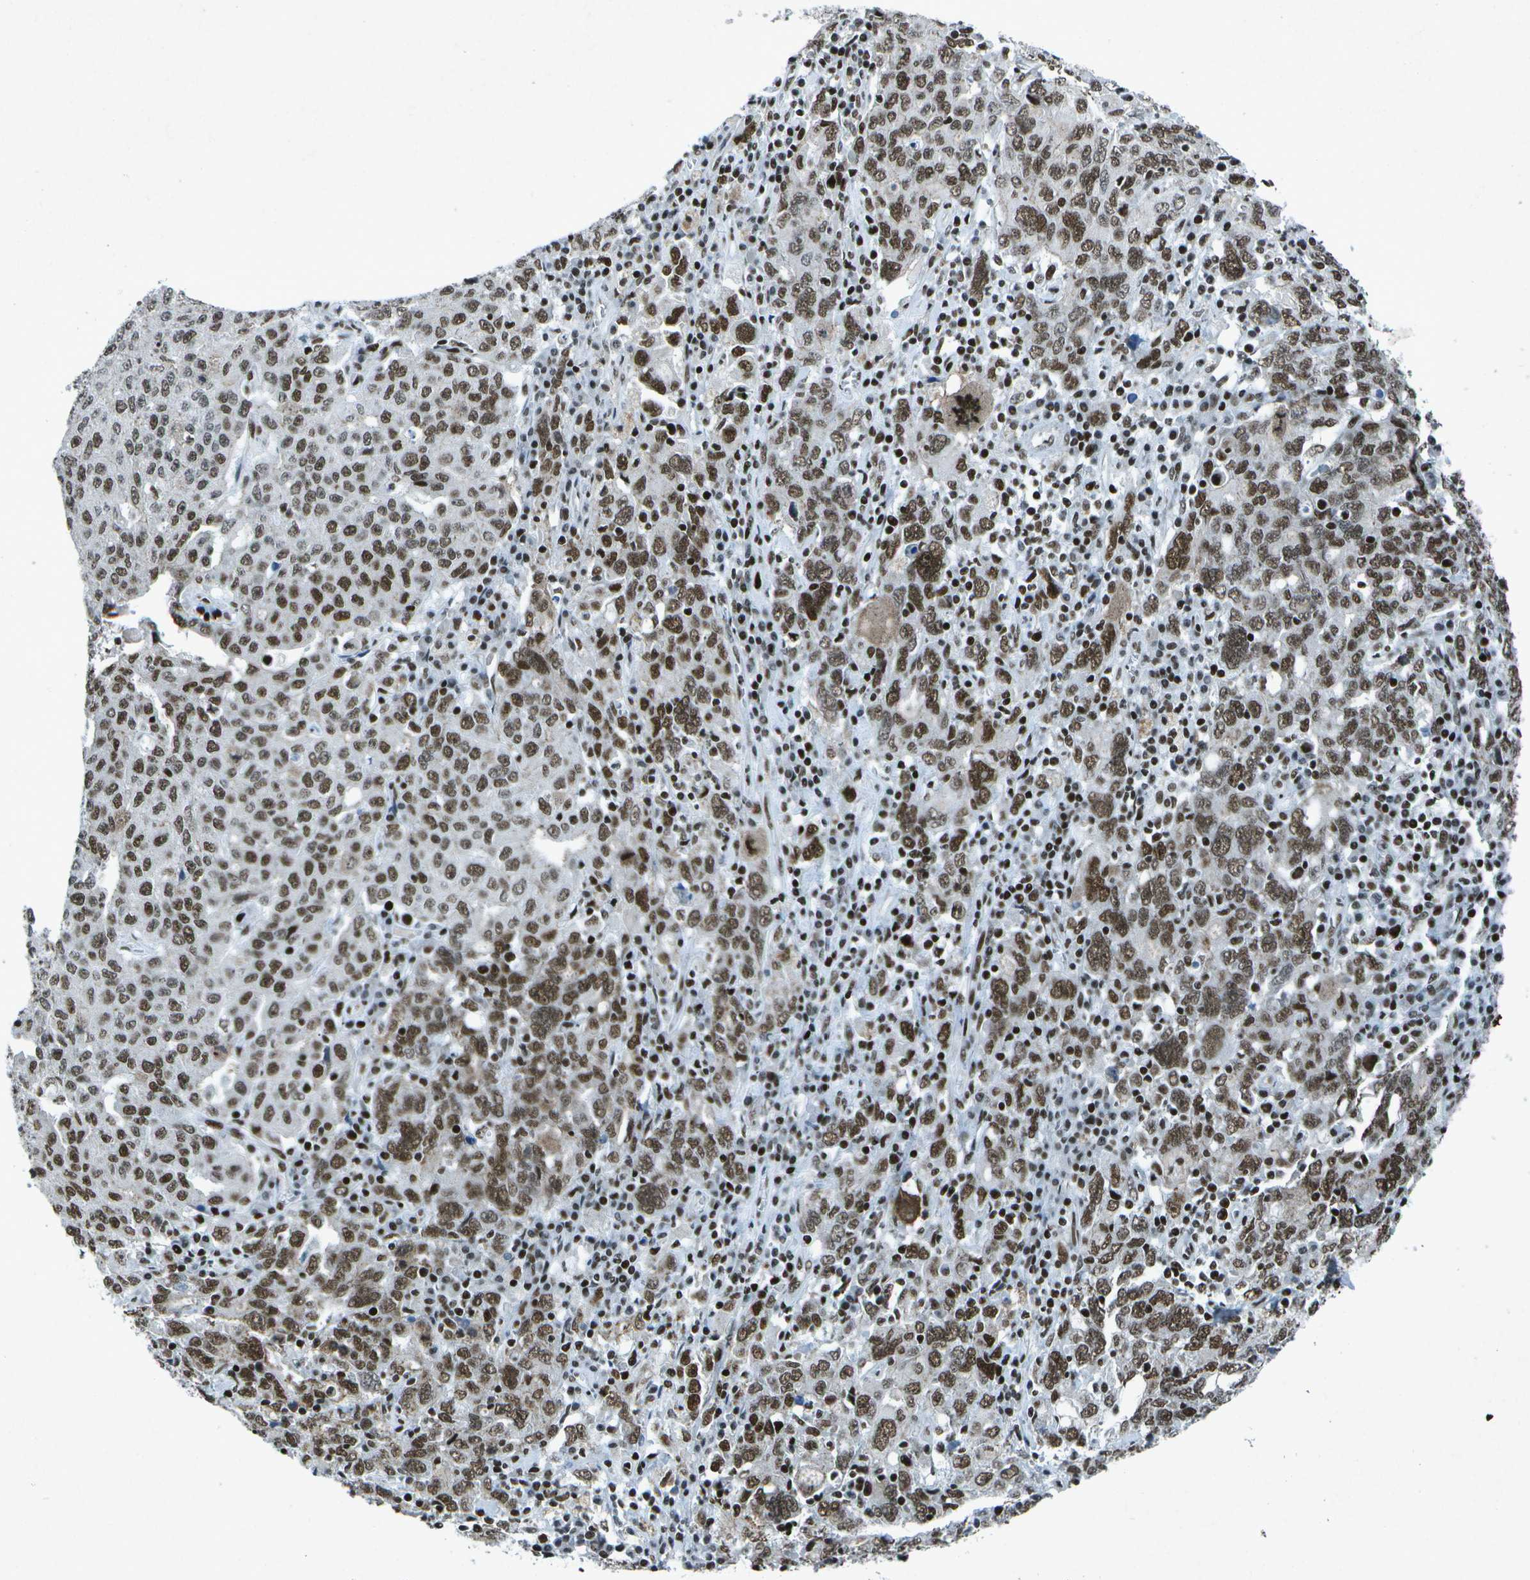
{"staining": {"intensity": "moderate", "quantity": ">75%", "location": "nuclear"}, "tissue": "ovarian cancer", "cell_type": "Tumor cells", "image_type": "cancer", "snomed": [{"axis": "morphology", "description": "Carcinoma, endometroid"}, {"axis": "topography", "description": "Ovary"}], "caption": "The immunohistochemical stain shows moderate nuclear staining in tumor cells of ovarian endometroid carcinoma tissue.", "gene": "MTA2", "patient": {"sex": "female", "age": 62}}